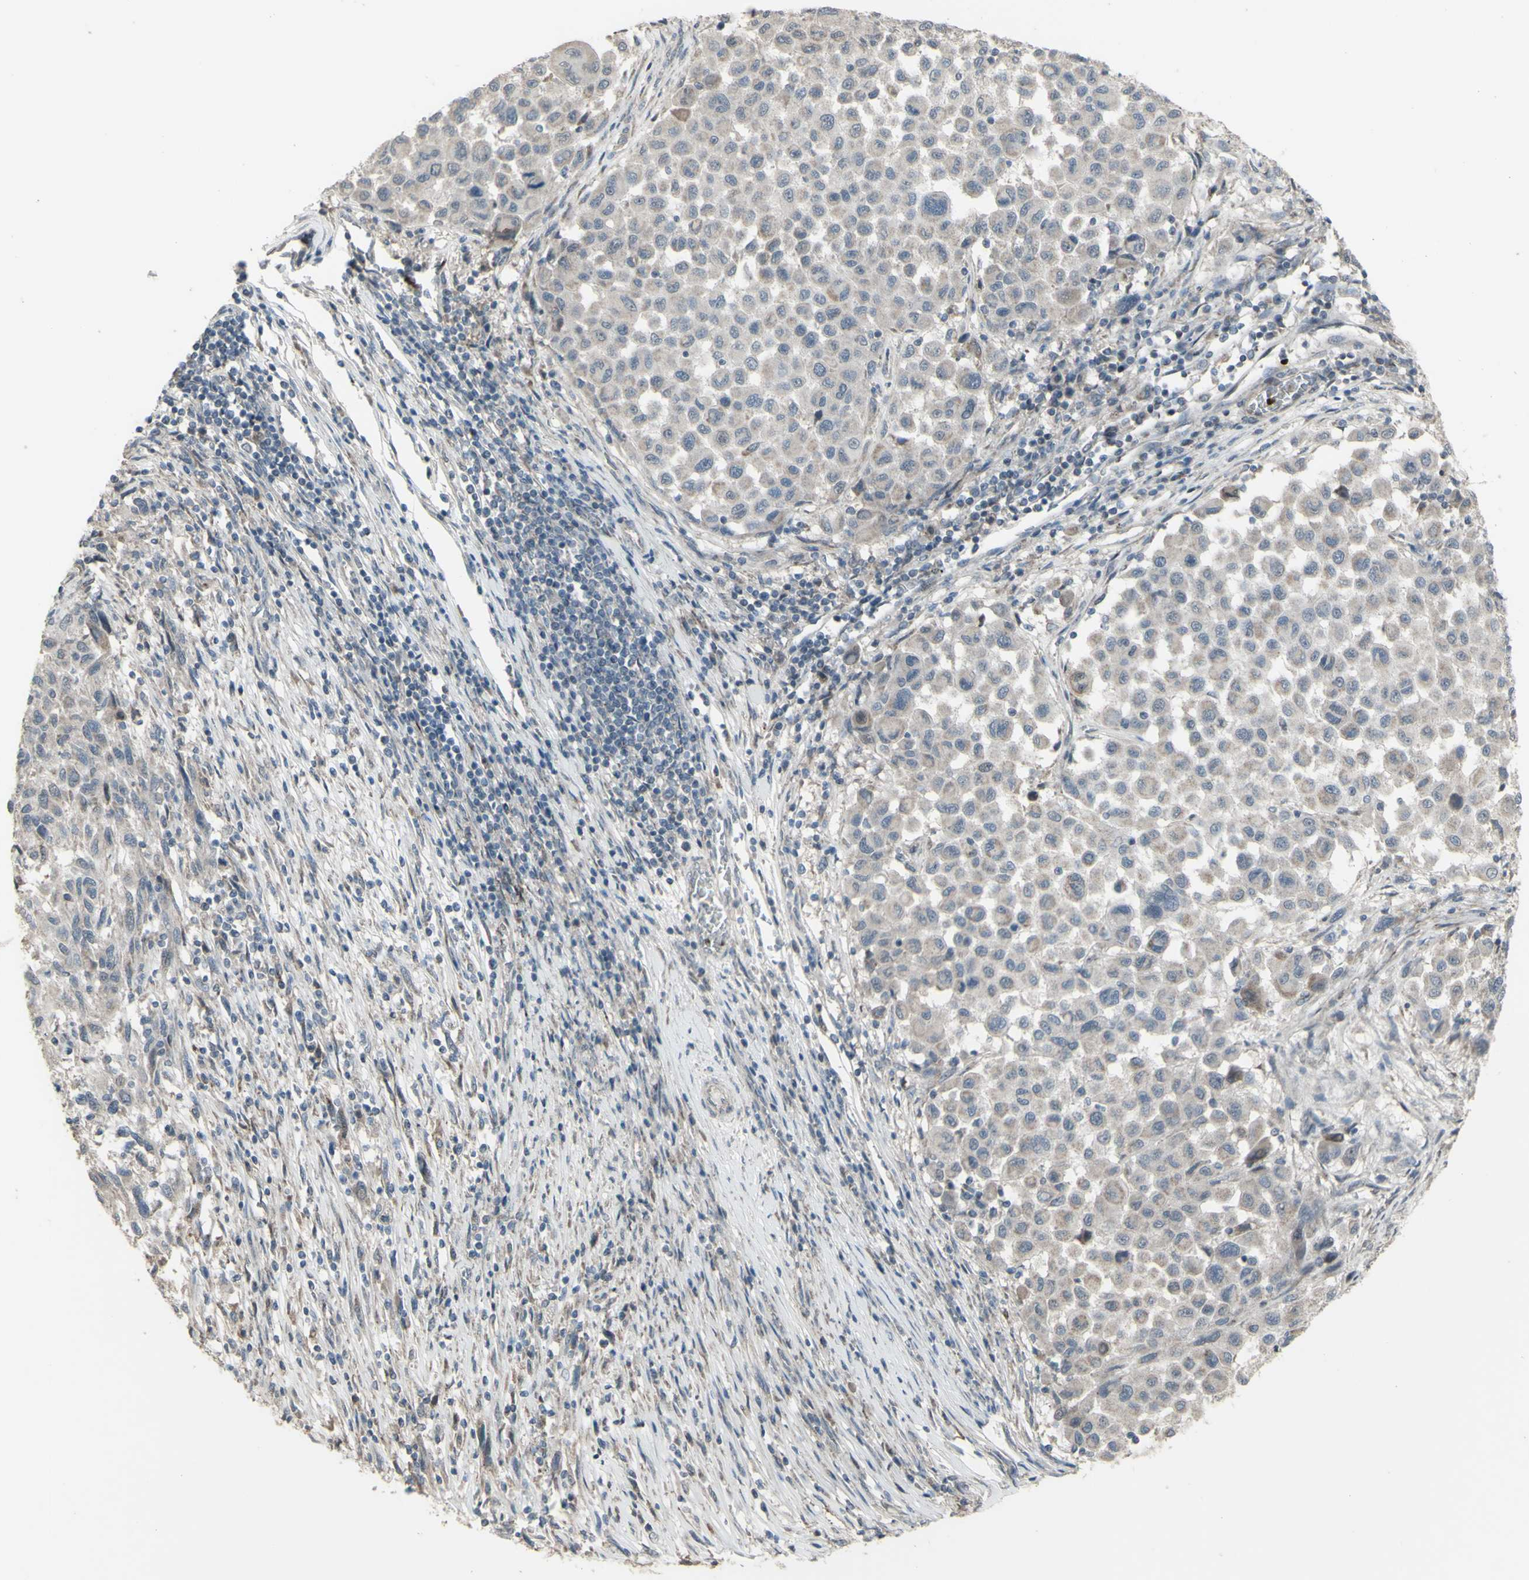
{"staining": {"intensity": "weak", "quantity": ">75%", "location": "cytoplasmic/membranous"}, "tissue": "melanoma", "cell_type": "Tumor cells", "image_type": "cancer", "snomed": [{"axis": "morphology", "description": "Malignant melanoma, Metastatic site"}, {"axis": "topography", "description": "Lymph node"}], "caption": "Melanoma stained with a protein marker demonstrates weak staining in tumor cells.", "gene": "GRAMD1B", "patient": {"sex": "male", "age": 61}}